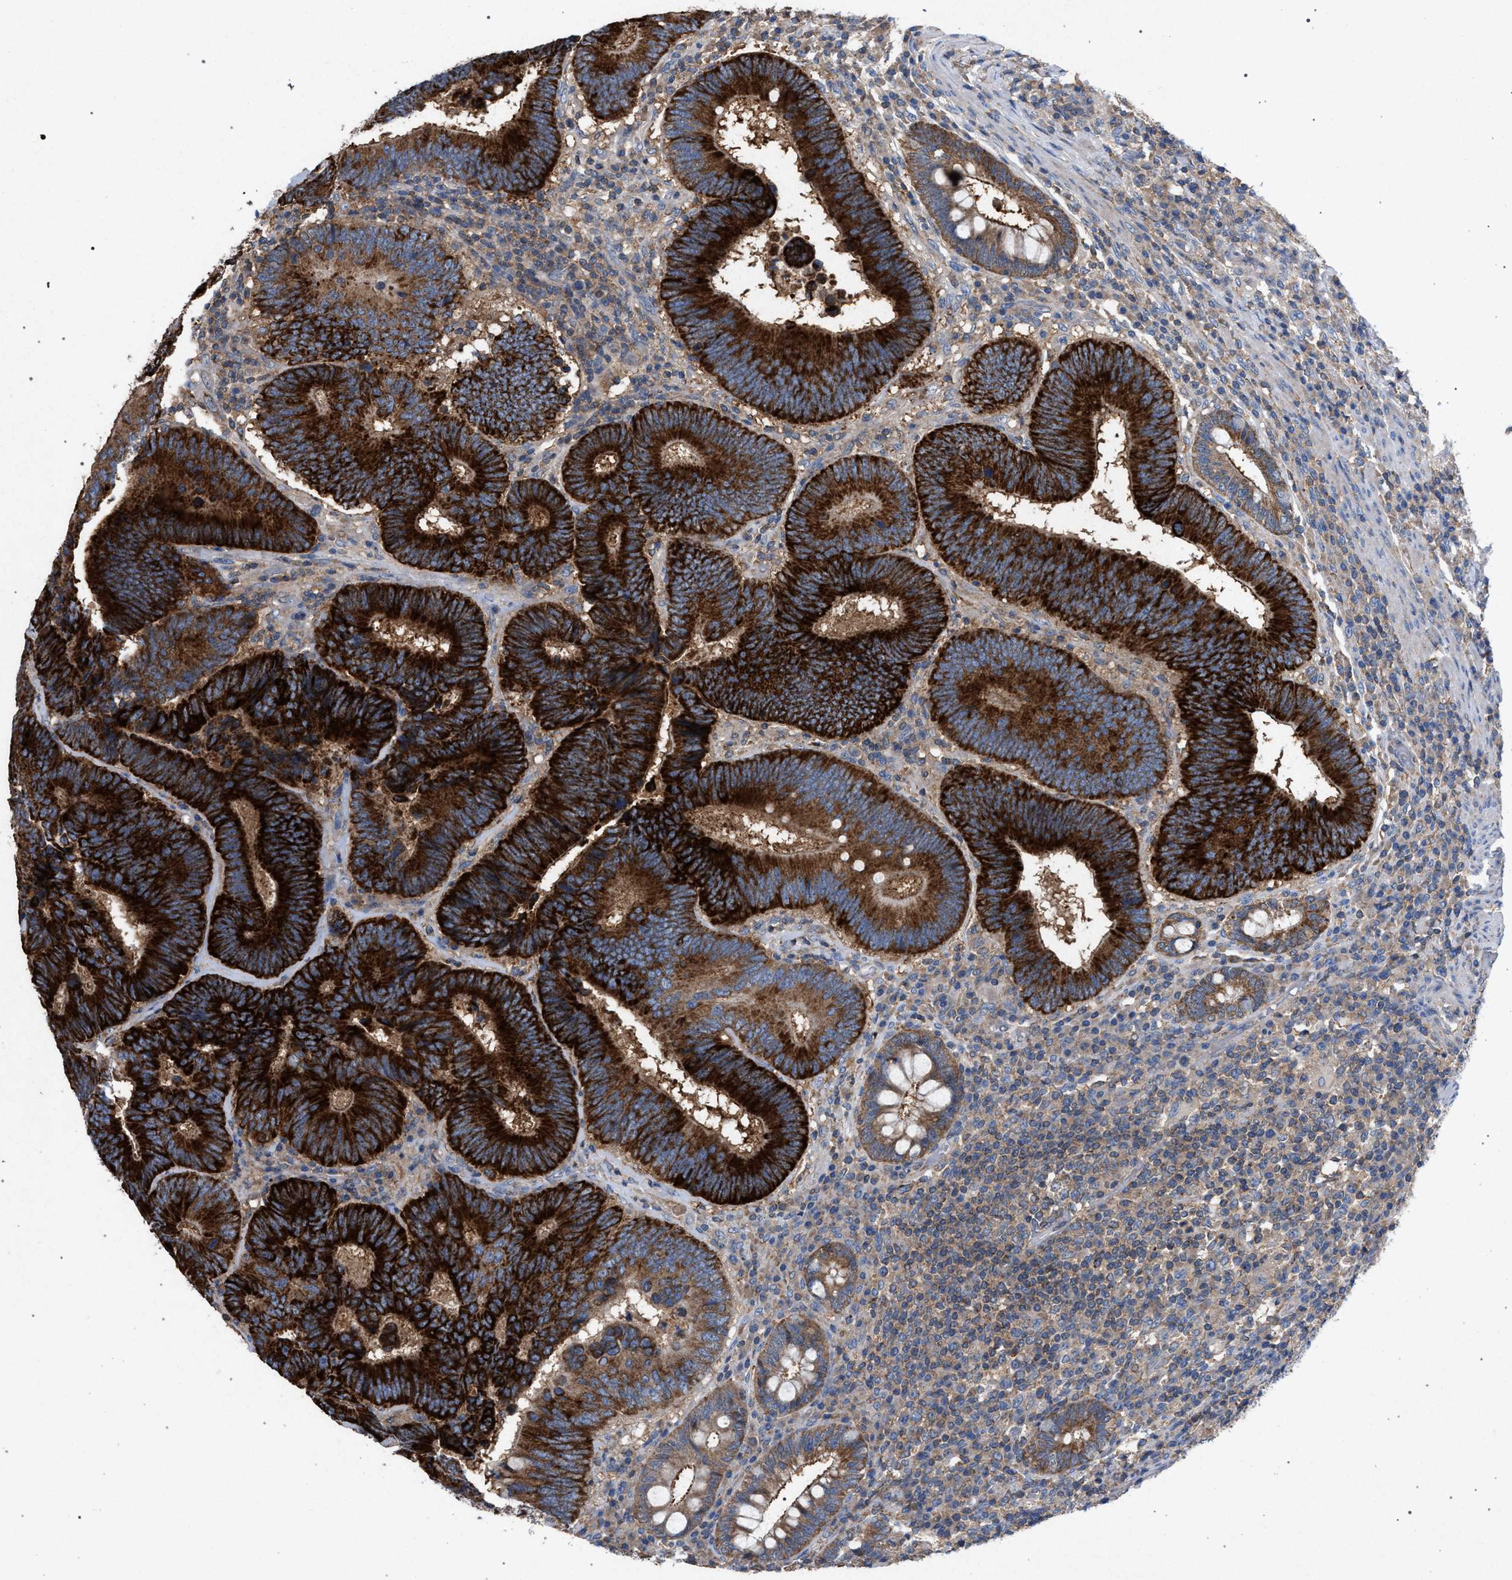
{"staining": {"intensity": "strong", "quantity": ">75%", "location": "cytoplasmic/membranous"}, "tissue": "colorectal cancer", "cell_type": "Tumor cells", "image_type": "cancer", "snomed": [{"axis": "morphology", "description": "Adenocarcinoma, NOS"}, {"axis": "topography", "description": "Colon"}], "caption": "IHC micrograph of colorectal adenocarcinoma stained for a protein (brown), which demonstrates high levels of strong cytoplasmic/membranous expression in approximately >75% of tumor cells.", "gene": "VPS13A", "patient": {"sex": "female", "age": 78}}